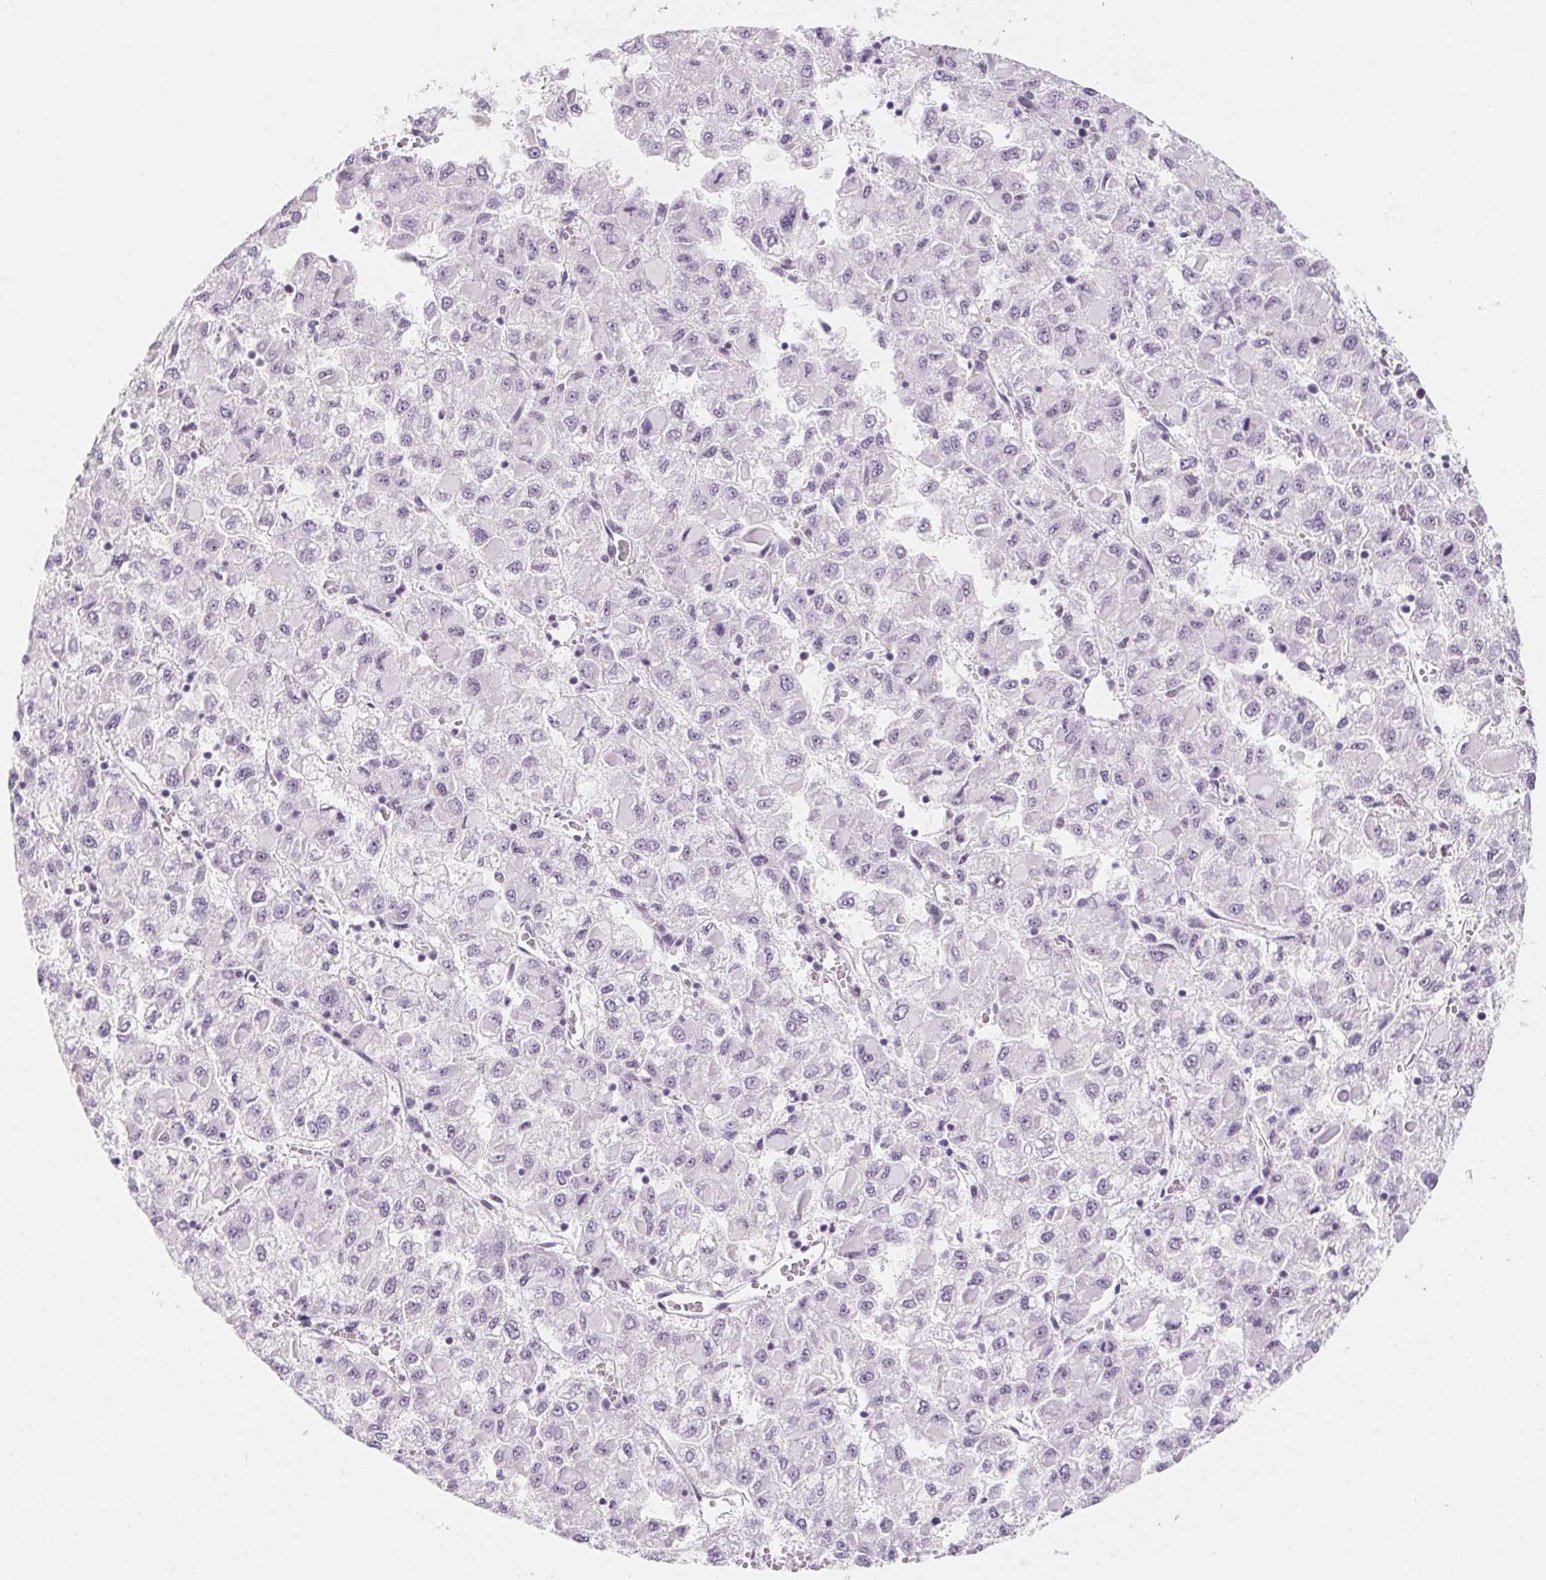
{"staining": {"intensity": "negative", "quantity": "none", "location": "none"}, "tissue": "liver cancer", "cell_type": "Tumor cells", "image_type": "cancer", "snomed": [{"axis": "morphology", "description": "Carcinoma, Hepatocellular, NOS"}, {"axis": "topography", "description": "Liver"}], "caption": "An image of liver cancer (hepatocellular carcinoma) stained for a protein exhibits no brown staining in tumor cells.", "gene": "ZIC4", "patient": {"sex": "male", "age": 40}}